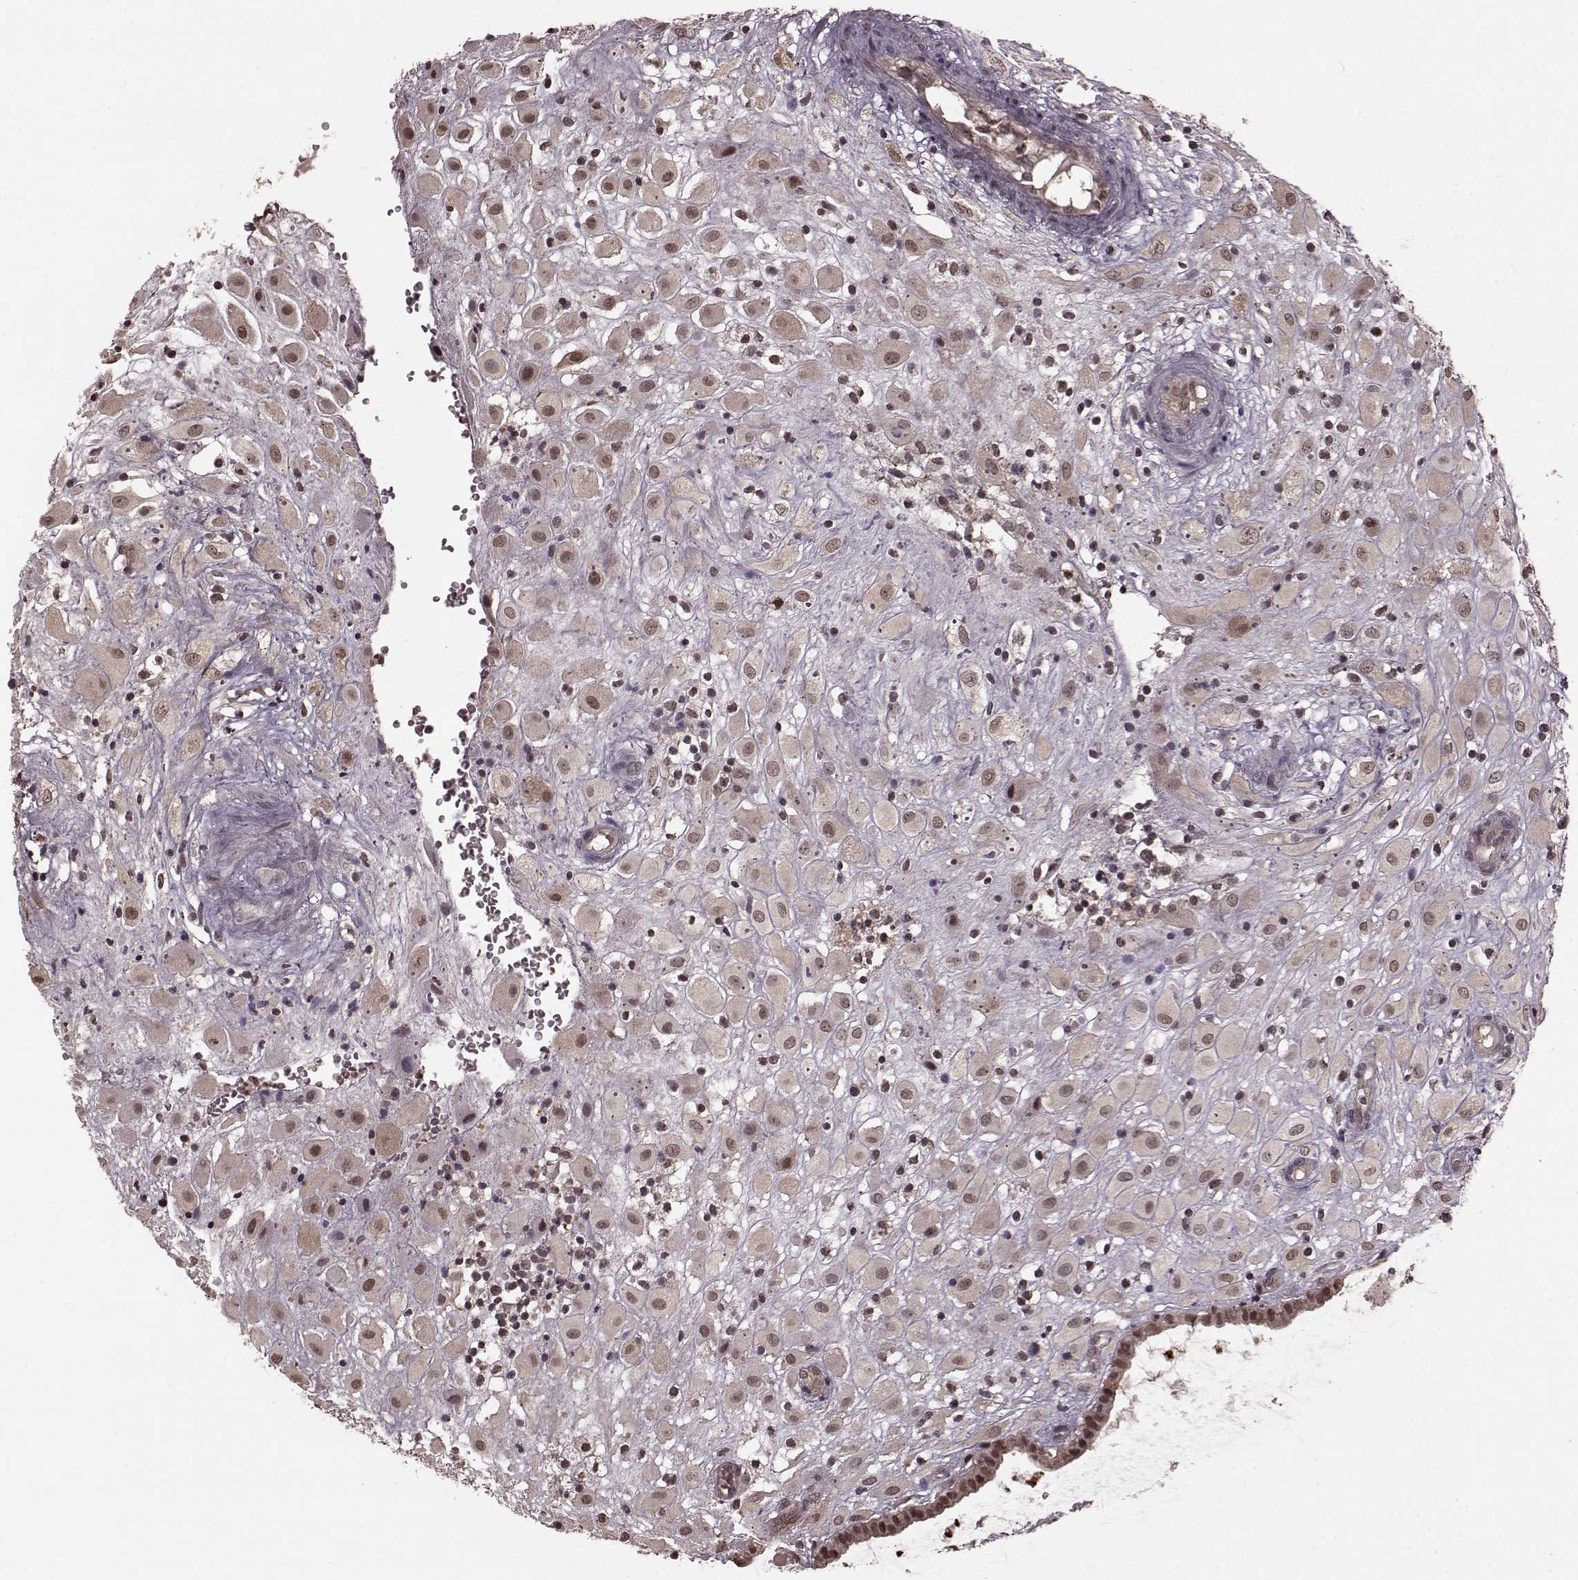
{"staining": {"intensity": "moderate", "quantity": "25%-75%", "location": "nuclear"}, "tissue": "placenta", "cell_type": "Decidual cells", "image_type": "normal", "snomed": [{"axis": "morphology", "description": "Normal tissue, NOS"}, {"axis": "topography", "description": "Placenta"}], "caption": "Immunohistochemistry photomicrograph of normal placenta stained for a protein (brown), which shows medium levels of moderate nuclear positivity in approximately 25%-75% of decidual cells.", "gene": "GSS", "patient": {"sex": "female", "age": 24}}